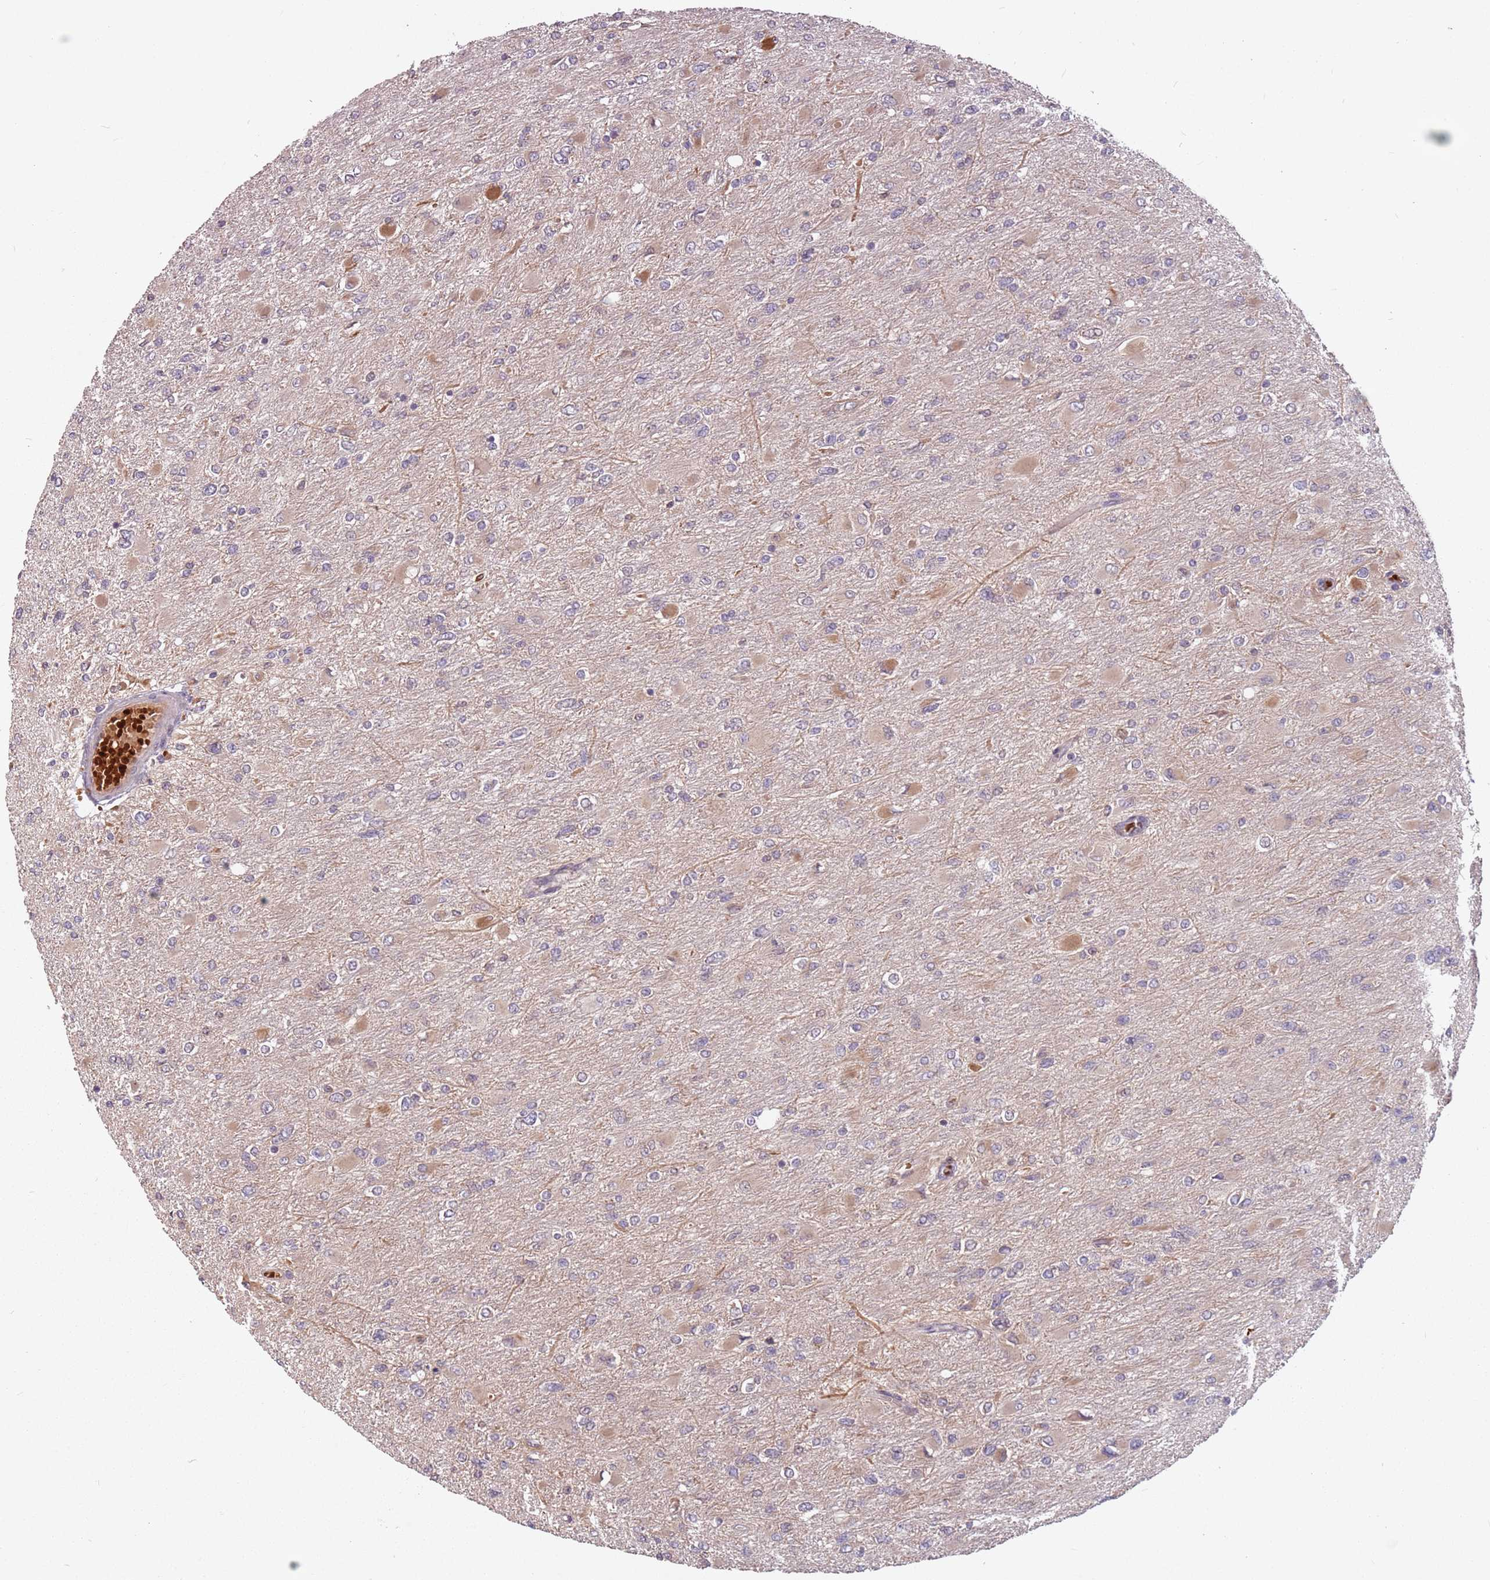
{"staining": {"intensity": "negative", "quantity": "none", "location": "none"}, "tissue": "glioma", "cell_type": "Tumor cells", "image_type": "cancer", "snomed": [{"axis": "morphology", "description": "Glioma, malignant, High grade"}, {"axis": "topography", "description": "Cerebral cortex"}], "caption": "Immunohistochemical staining of human malignant high-grade glioma exhibits no significant staining in tumor cells. (DAB immunohistochemistry, high magnification).", "gene": "GPR180", "patient": {"sex": "female", "age": 36}}